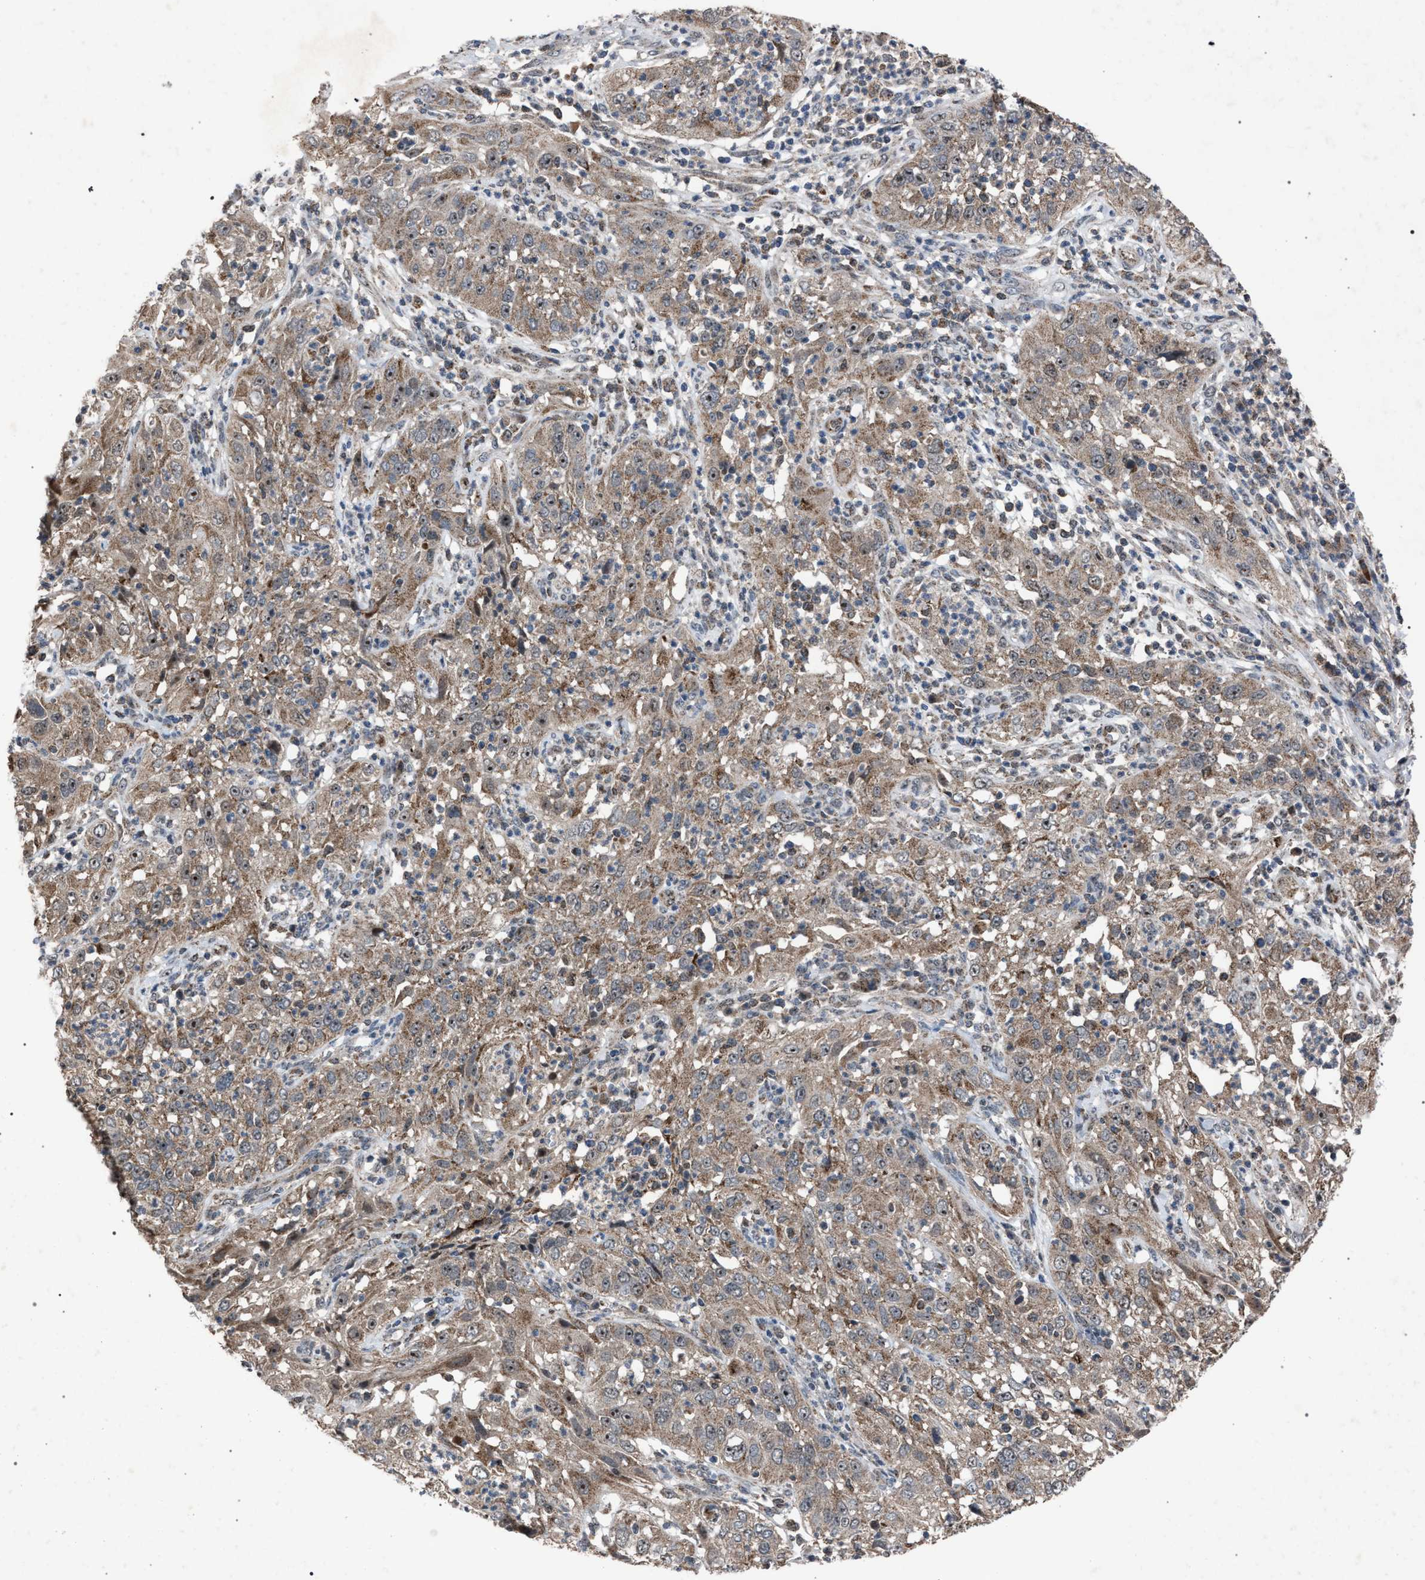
{"staining": {"intensity": "weak", "quantity": ">75%", "location": "cytoplasmic/membranous,nuclear"}, "tissue": "cervical cancer", "cell_type": "Tumor cells", "image_type": "cancer", "snomed": [{"axis": "morphology", "description": "Squamous cell carcinoma, NOS"}, {"axis": "topography", "description": "Cervix"}], "caption": "Protein expression by immunohistochemistry (IHC) exhibits weak cytoplasmic/membranous and nuclear expression in approximately >75% of tumor cells in cervical cancer (squamous cell carcinoma).", "gene": "HSD17B4", "patient": {"sex": "female", "age": 32}}